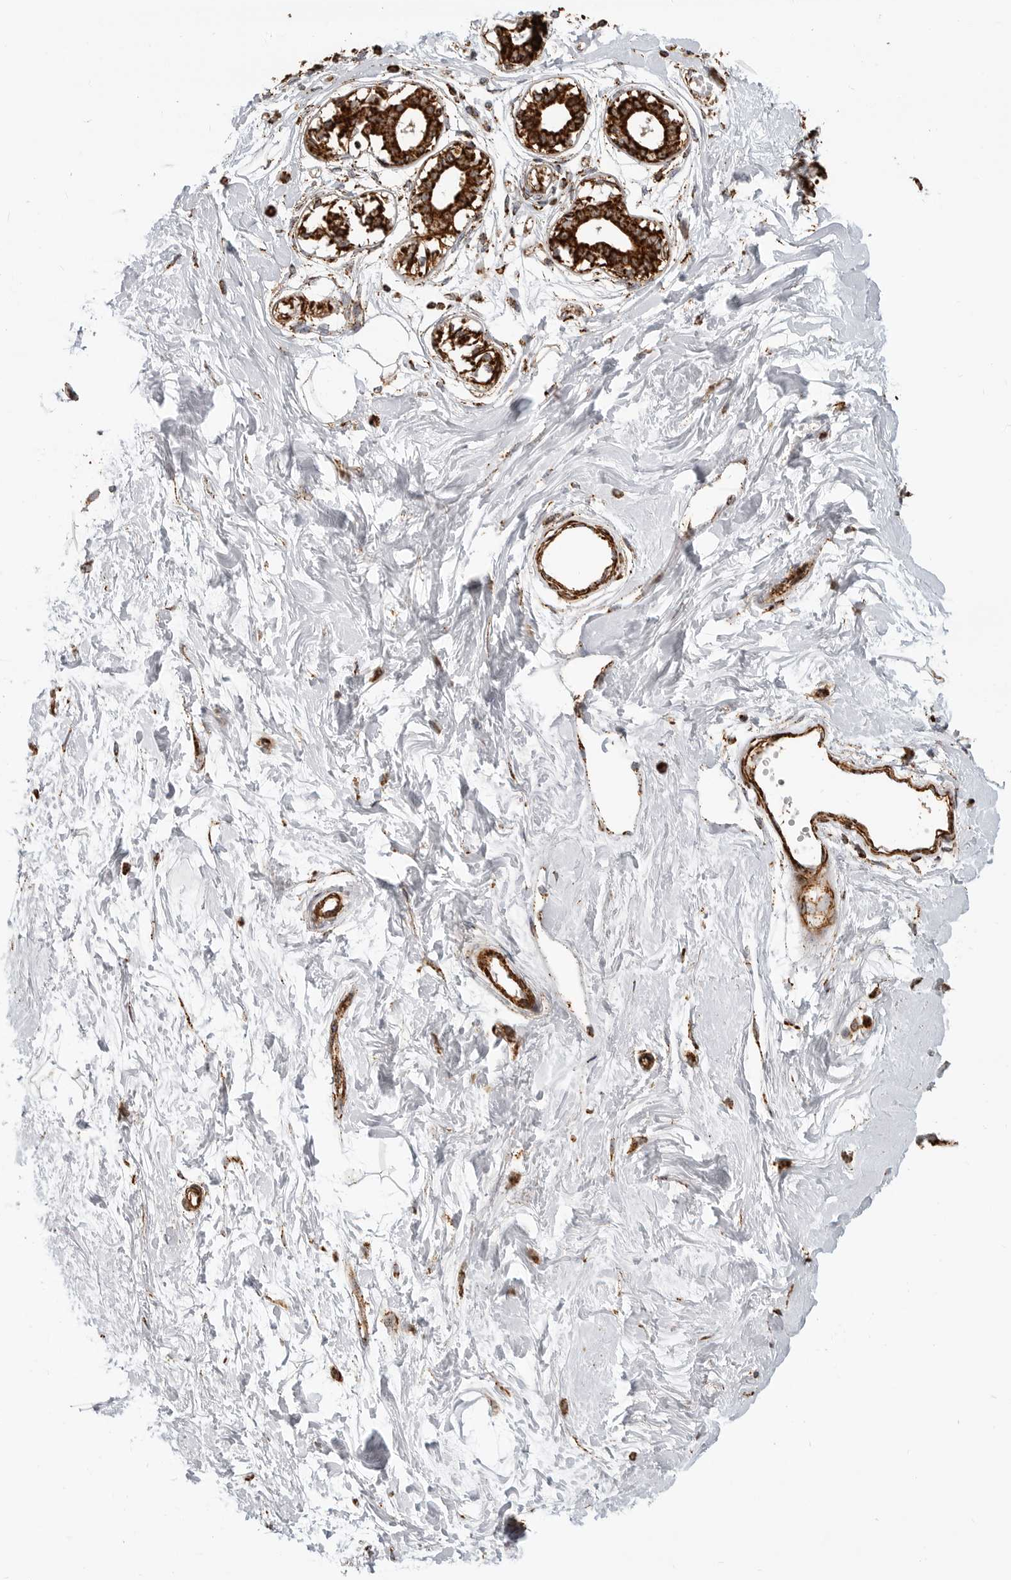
{"staining": {"intensity": "moderate", "quantity": ">75%", "location": "cytoplasmic/membranous"}, "tissue": "breast", "cell_type": "Adipocytes", "image_type": "normal", "snomed": [{"axis": "morphology", "description": "Normal tissue, NOS"}, {"axis": "topography", "description": "Breast"}], "caption": "This photomicrograph displays immunohistochemistry (IHC) staining of benign human breast, with medium moderate cytoplasmic/membranous staining in approximately >75% of adipocytes.", "gene": "BMP2K", "patient": {"sex": "female", "age": 45}}